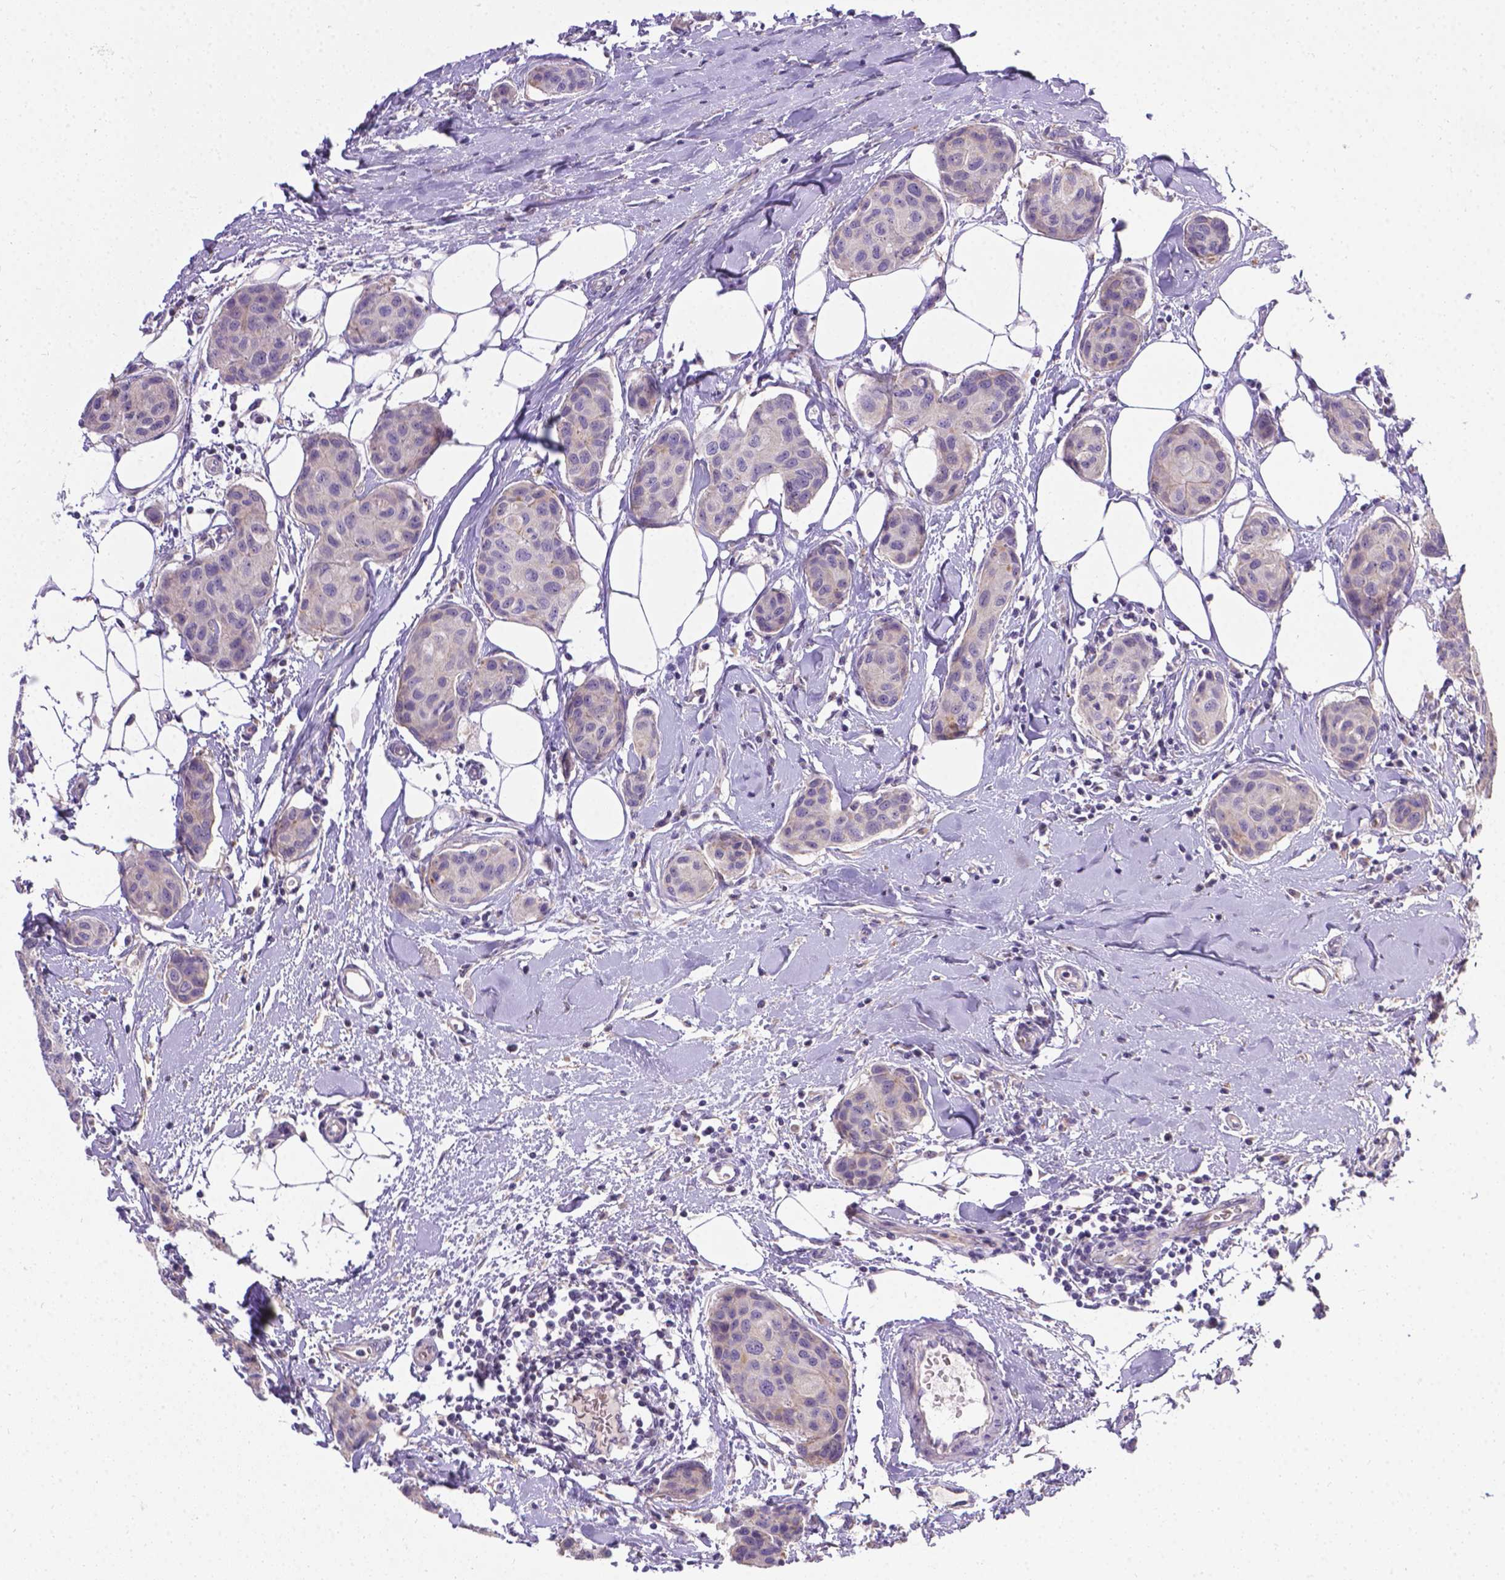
{"staining": {"intensity": "negative", "quantity": "none", "location": "none"}, "tissue": "breast cancer", "cell_type": "Tumor cells", "image_type": "cancer", "snomed": [{"axis": "morphology", "description": "Duct carcinoma"}, {"axis": "topography", "description": "Breast"}], "caption": "This is an IHC photomicrograph of human breast cancer (invasive ductal carcinoma). There is no positivity in tumor cells.", "gene": "TM4SF18", "patient": {"sex": "female", "age": 80}}